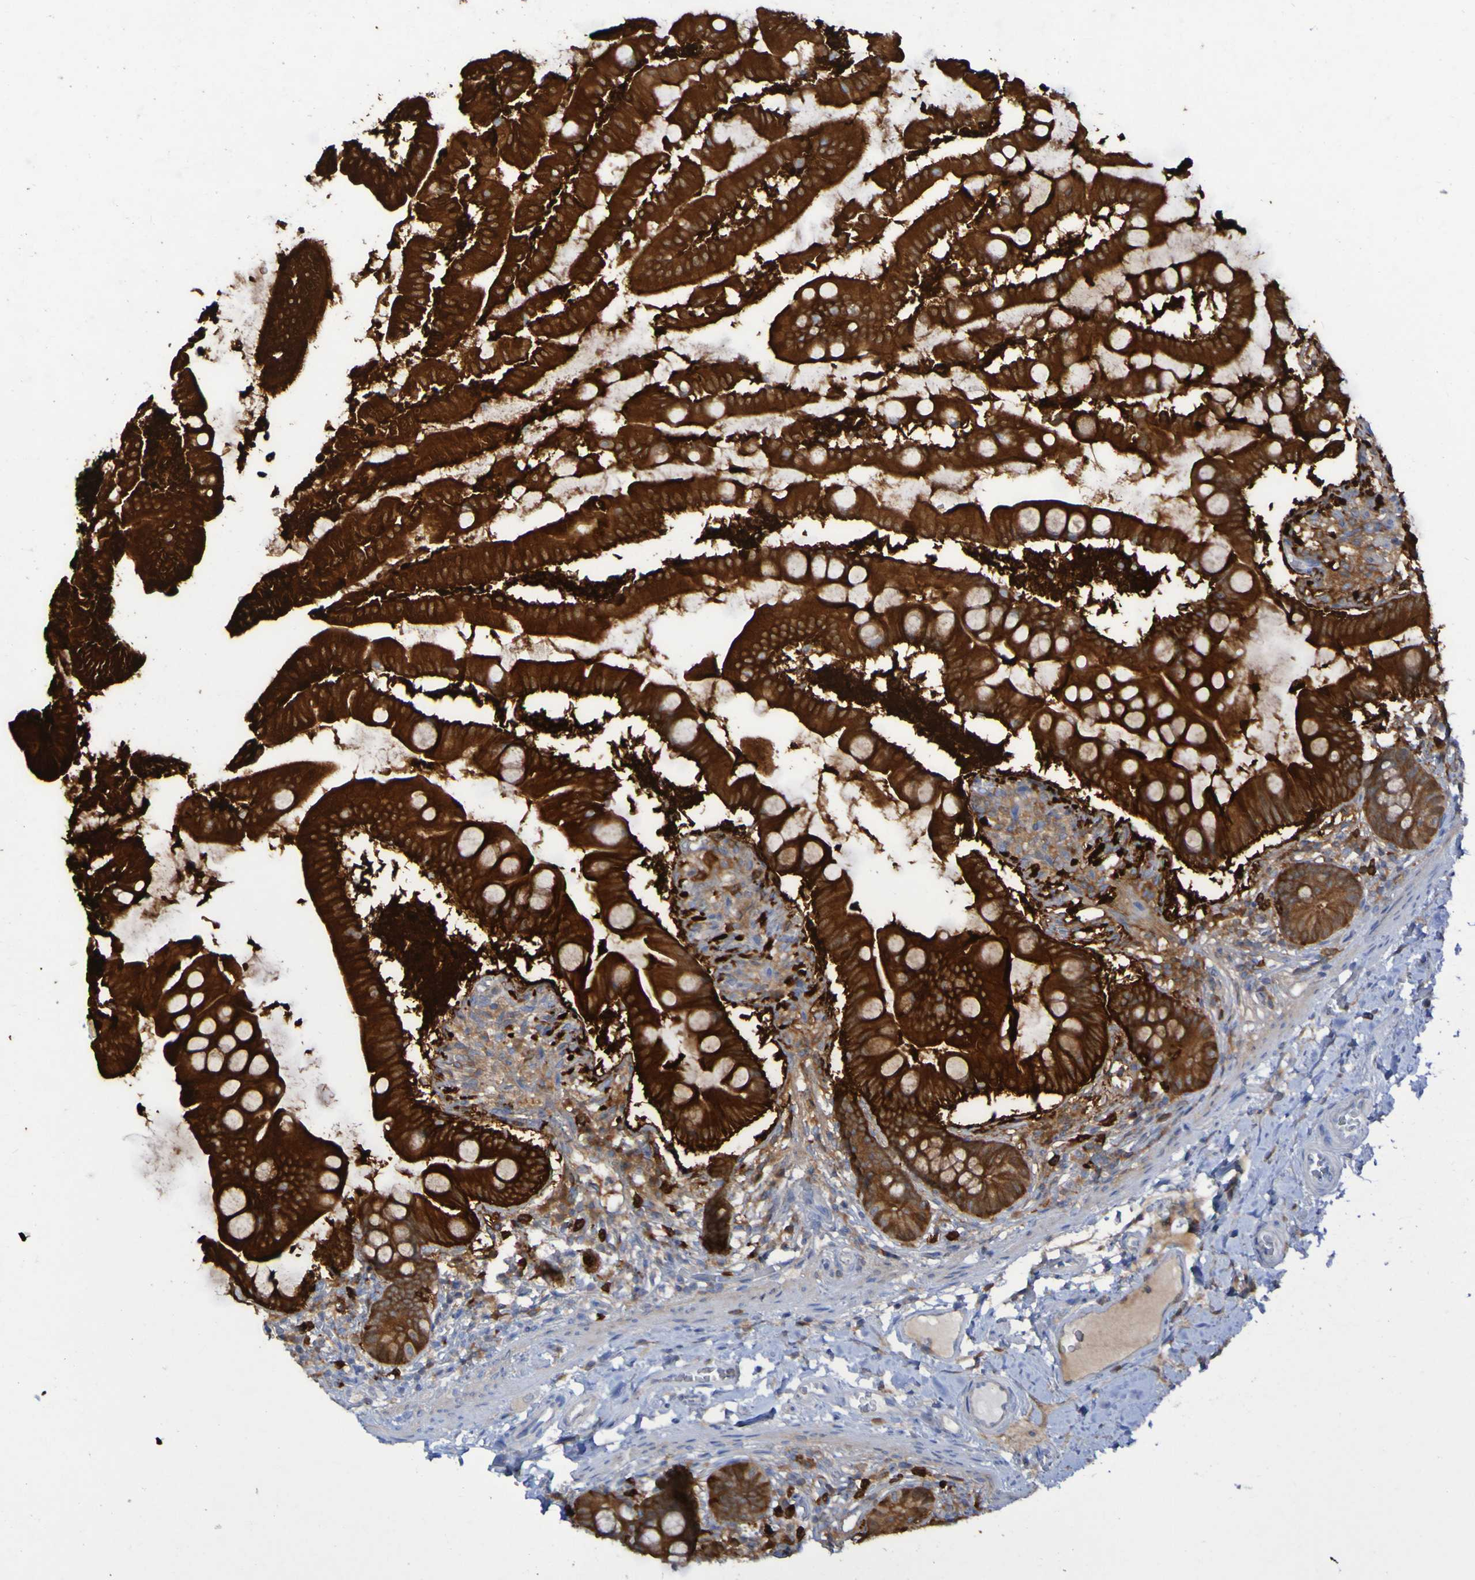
{"staining": {"intensity": "strong", "quantity": ">75%", "location": "cytoplasmic/membranous"}, "tissue": "small intestine", "cell_type": "Glandular cells", "image_type": "normal", "snomed": [{"axis": "morphology", "description": "Normal tissue, NOS"}, {"axis": "topography", "description": "Small intestine"}], "caption": "Immunohistochemical staining of benign small intestine reveals >75% levels of strong cytoplasmic/membranous protein expression in approximately >75% of glandular cells.", "gene": "MPPE1", "patient": {"sex": "female", "age": 56}}